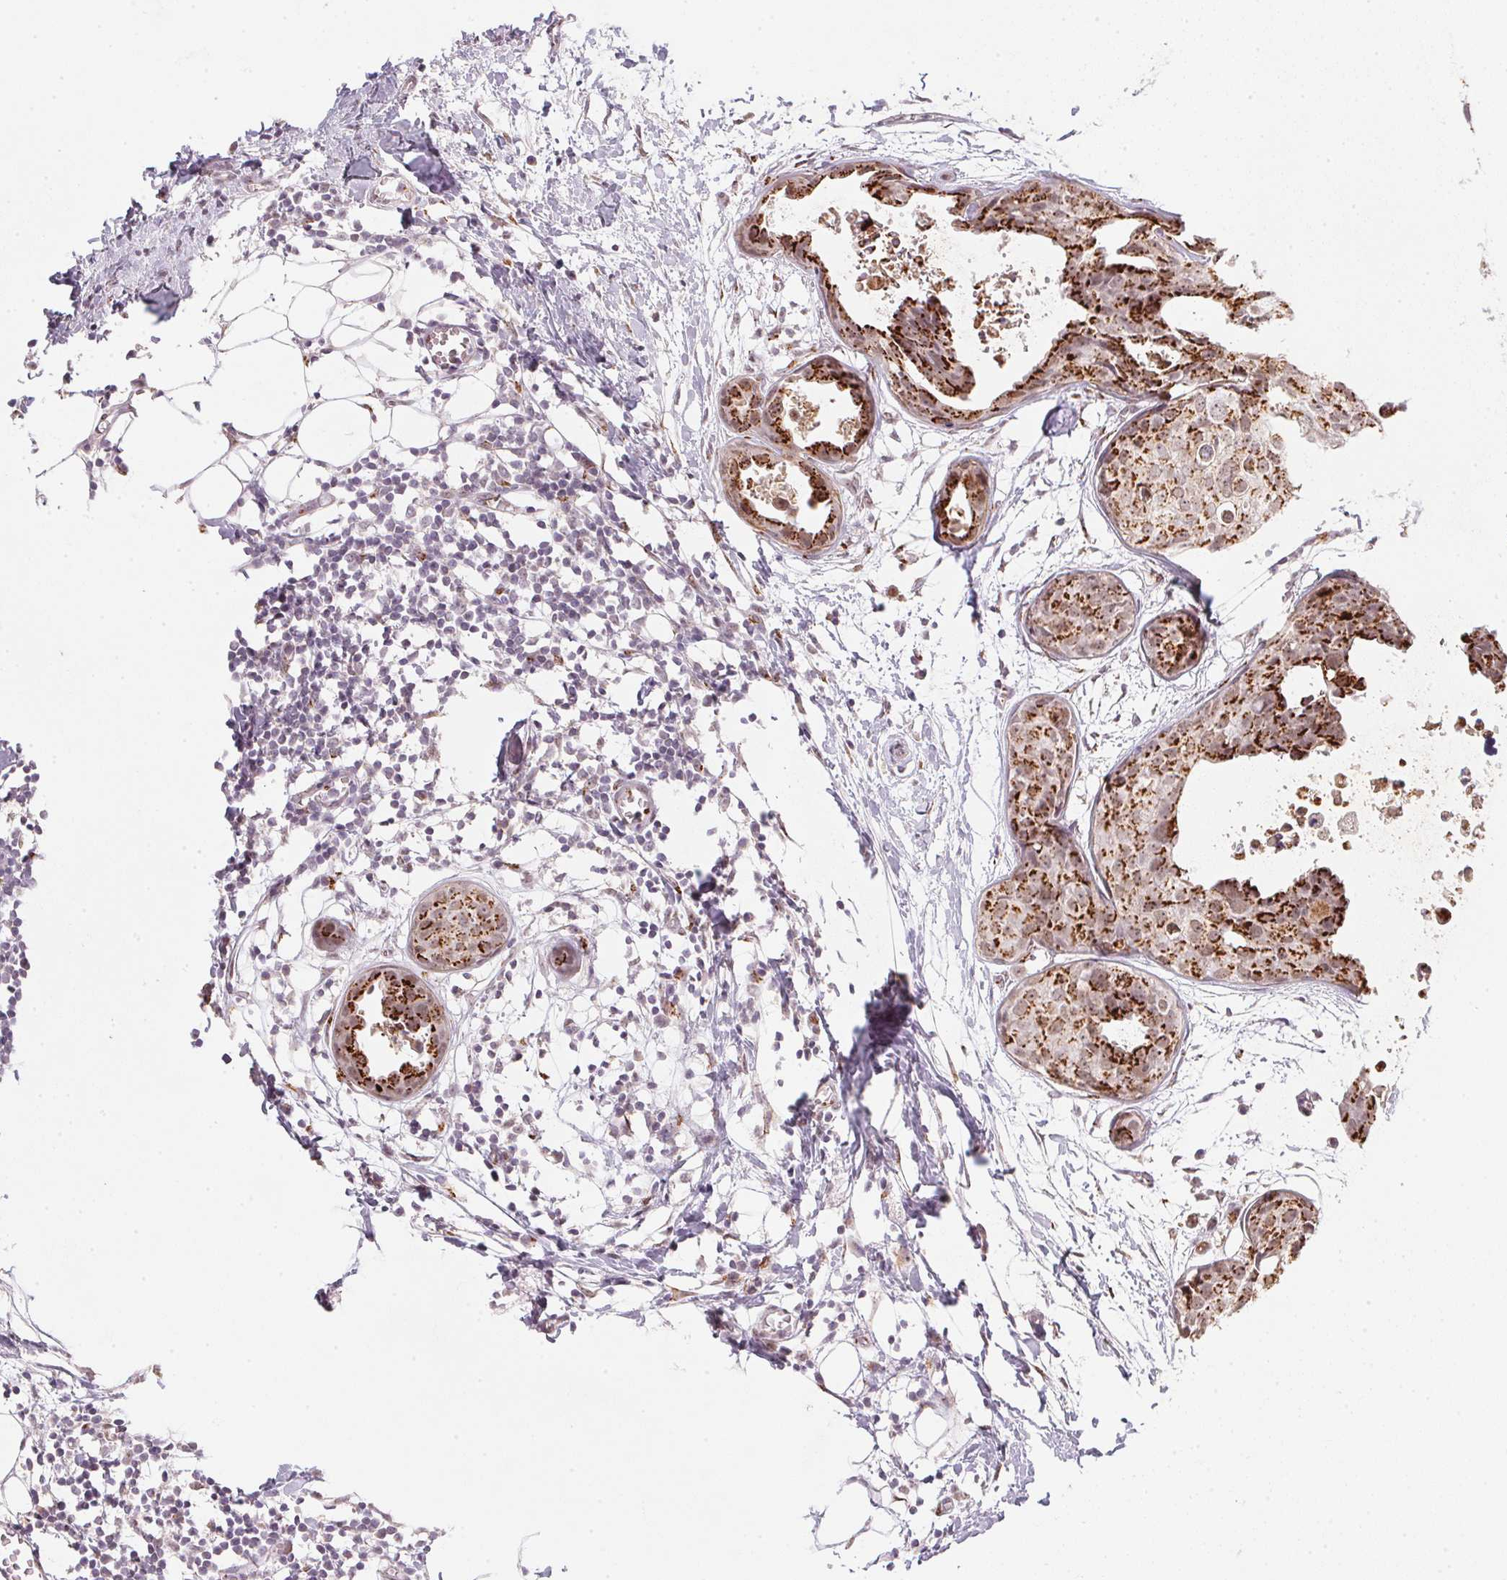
{"staining": {"intensity": "strong", "quantity": ">75%", "location": "cytoplasmic/membranous"}, "tissue": "breast cancer", "cell_type": "Tumor cells", "image_type": "cancer", "snomed": [{"axis": "morphology", "description": "Duct carcinoma"}, {"axis": "topography", "description": "Breast"}], "caption": "Protein analysis of breast cancer tissue demonstrates strong cytoplasmic/membranous staining in about >75% of tumor cells. (IHC, brightfield microscopy, high magnification).", "gene": "RAB22A", "patient": {"sex": "female", "age": 38}}